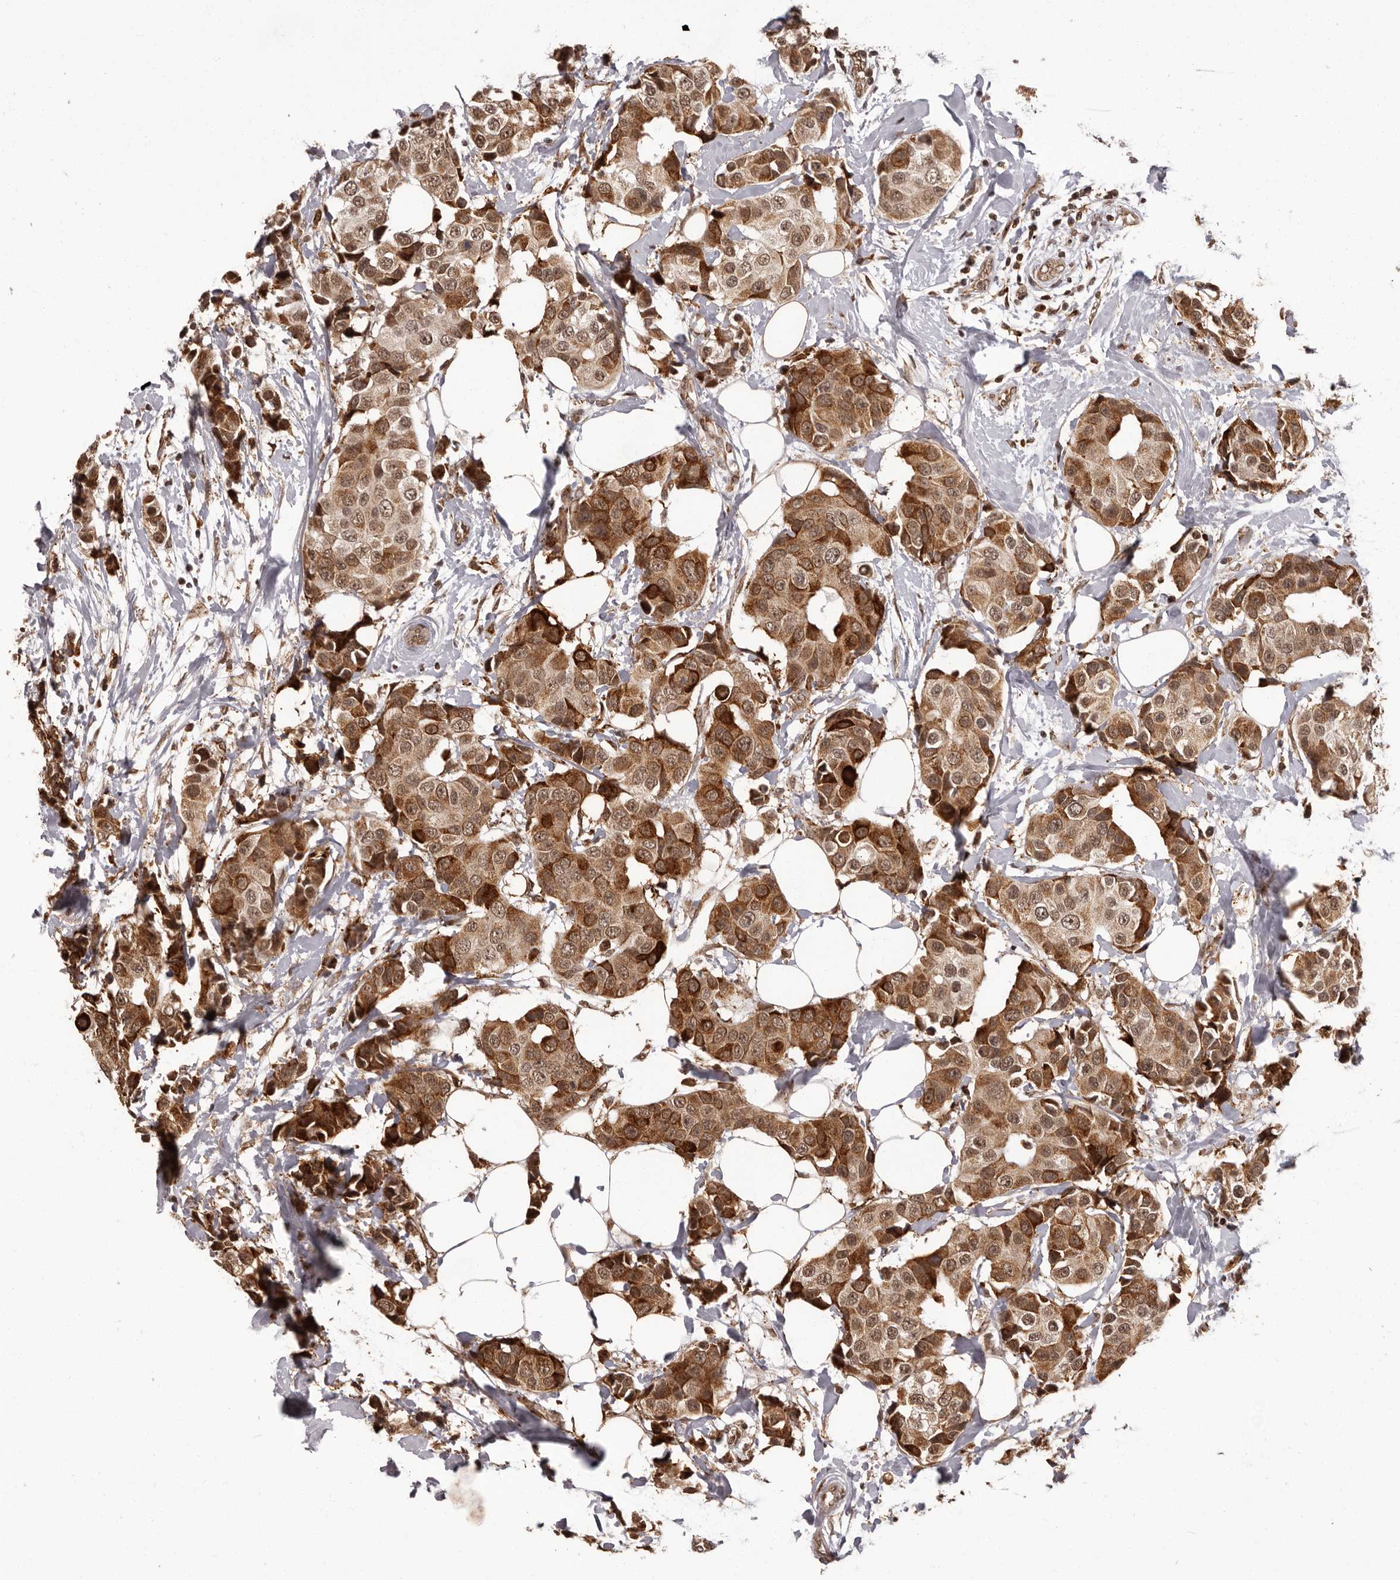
{"staining": {"intensity": "moderate", "quantity": ">75%", "location": "cytoplasmic/membranous,nuclear"}, "tissue": "breast cancer", "cell_type": "Tumor cells", "image_type": "cancer", "snomed": [{"axis": "morphology", "description": "Normal tissue, NOS"}, {"axis": "morphology", "description": "Duct carcinoma"}, {"axis": "topography", "description": "Breast"}], "caption": "Protein analysis of breast intraductal carcinoma tissue displays moderate cytoplasmic/membranous and nuclear expression in about >75% of tumor cells.", "gene": "IL32", "patient": {"sex": "female", "age": 39}}